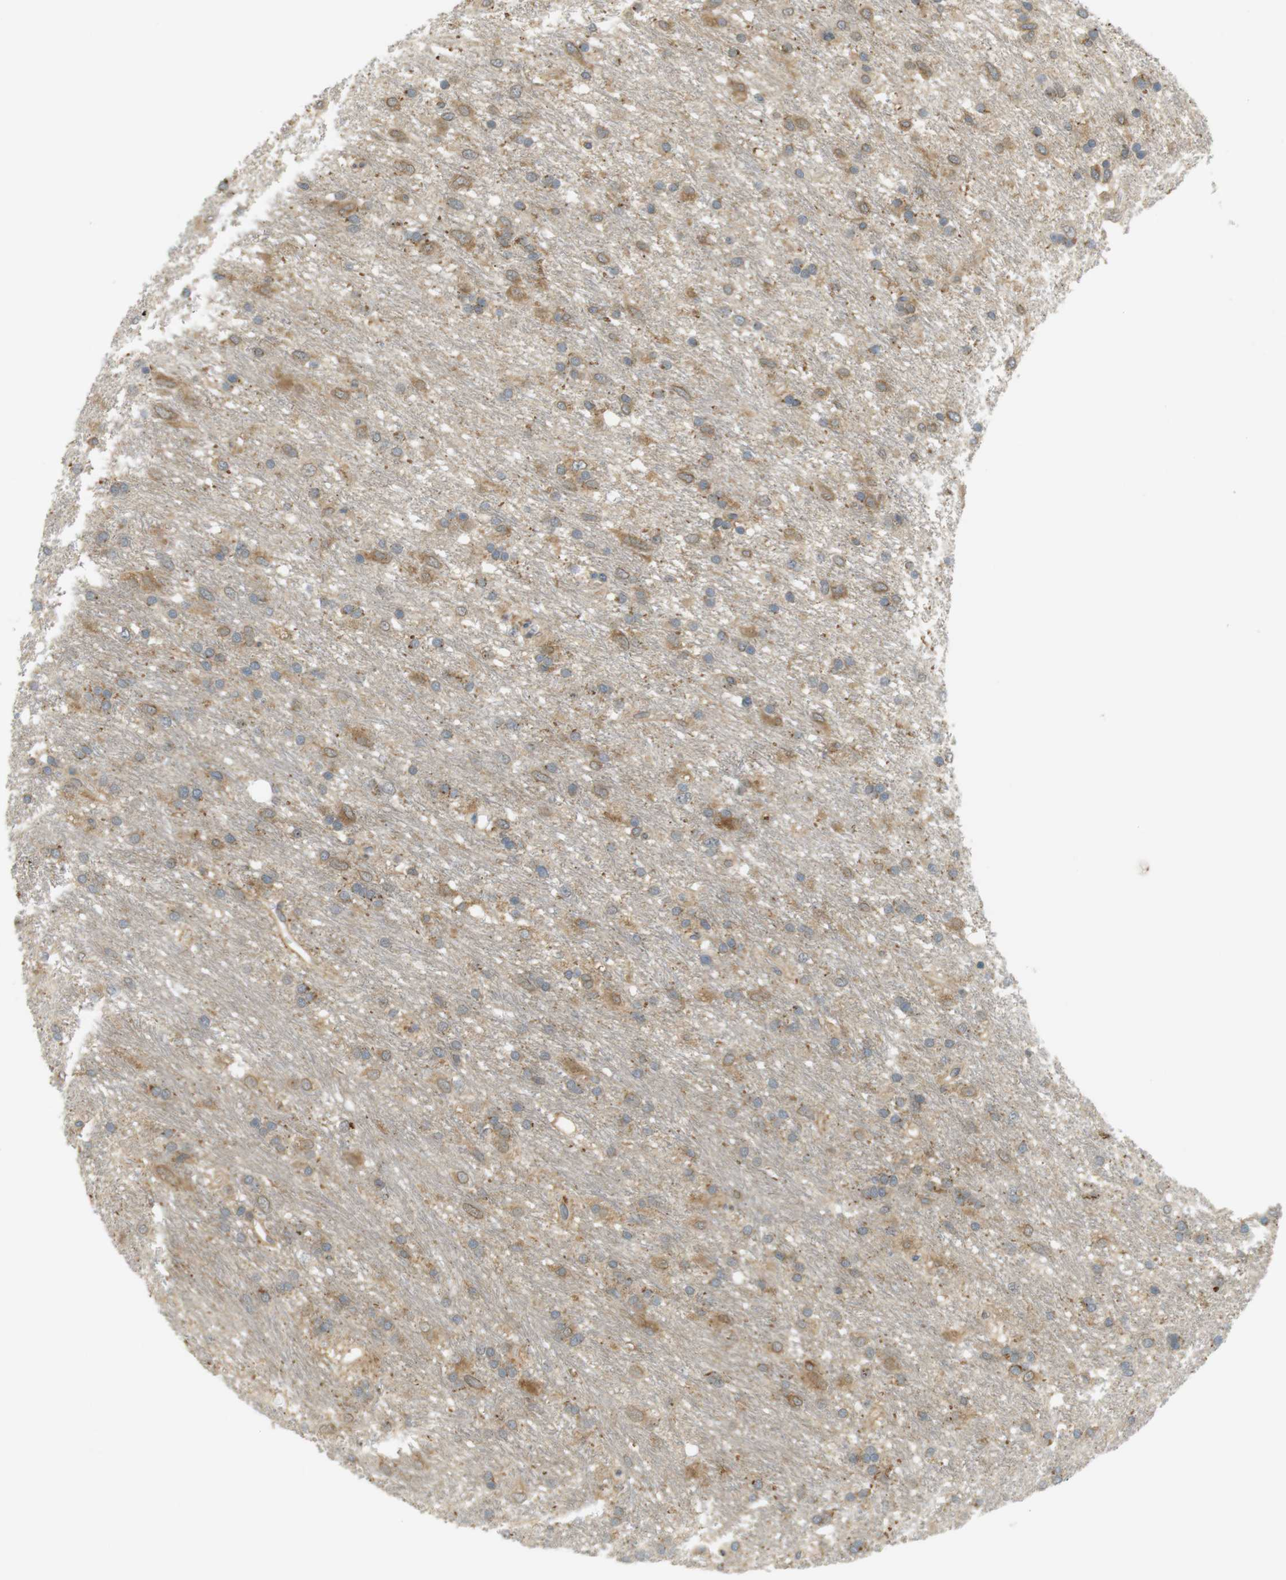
{"staining": {"intensity": "moderate", "quantity": ">75%", "location": "cytoplasmic/membranous"}, "tissue": "glioma", "cell_type": "Tumor cells", "image_type": "cancer", "snomed": [{"axis": "morphology", "description": "Glioma, malignant, Low grade"}, {"axis": "topography", "description": "Brain"}], "caption": "An image showing moderate cytoplasmic/membranous positivity in approximately >75% of tumor cells in glioma, as visualized by brown immunohistochemical staining.", "gene": "CLRN3", "patient": {"sex": "male", "age": 77}}